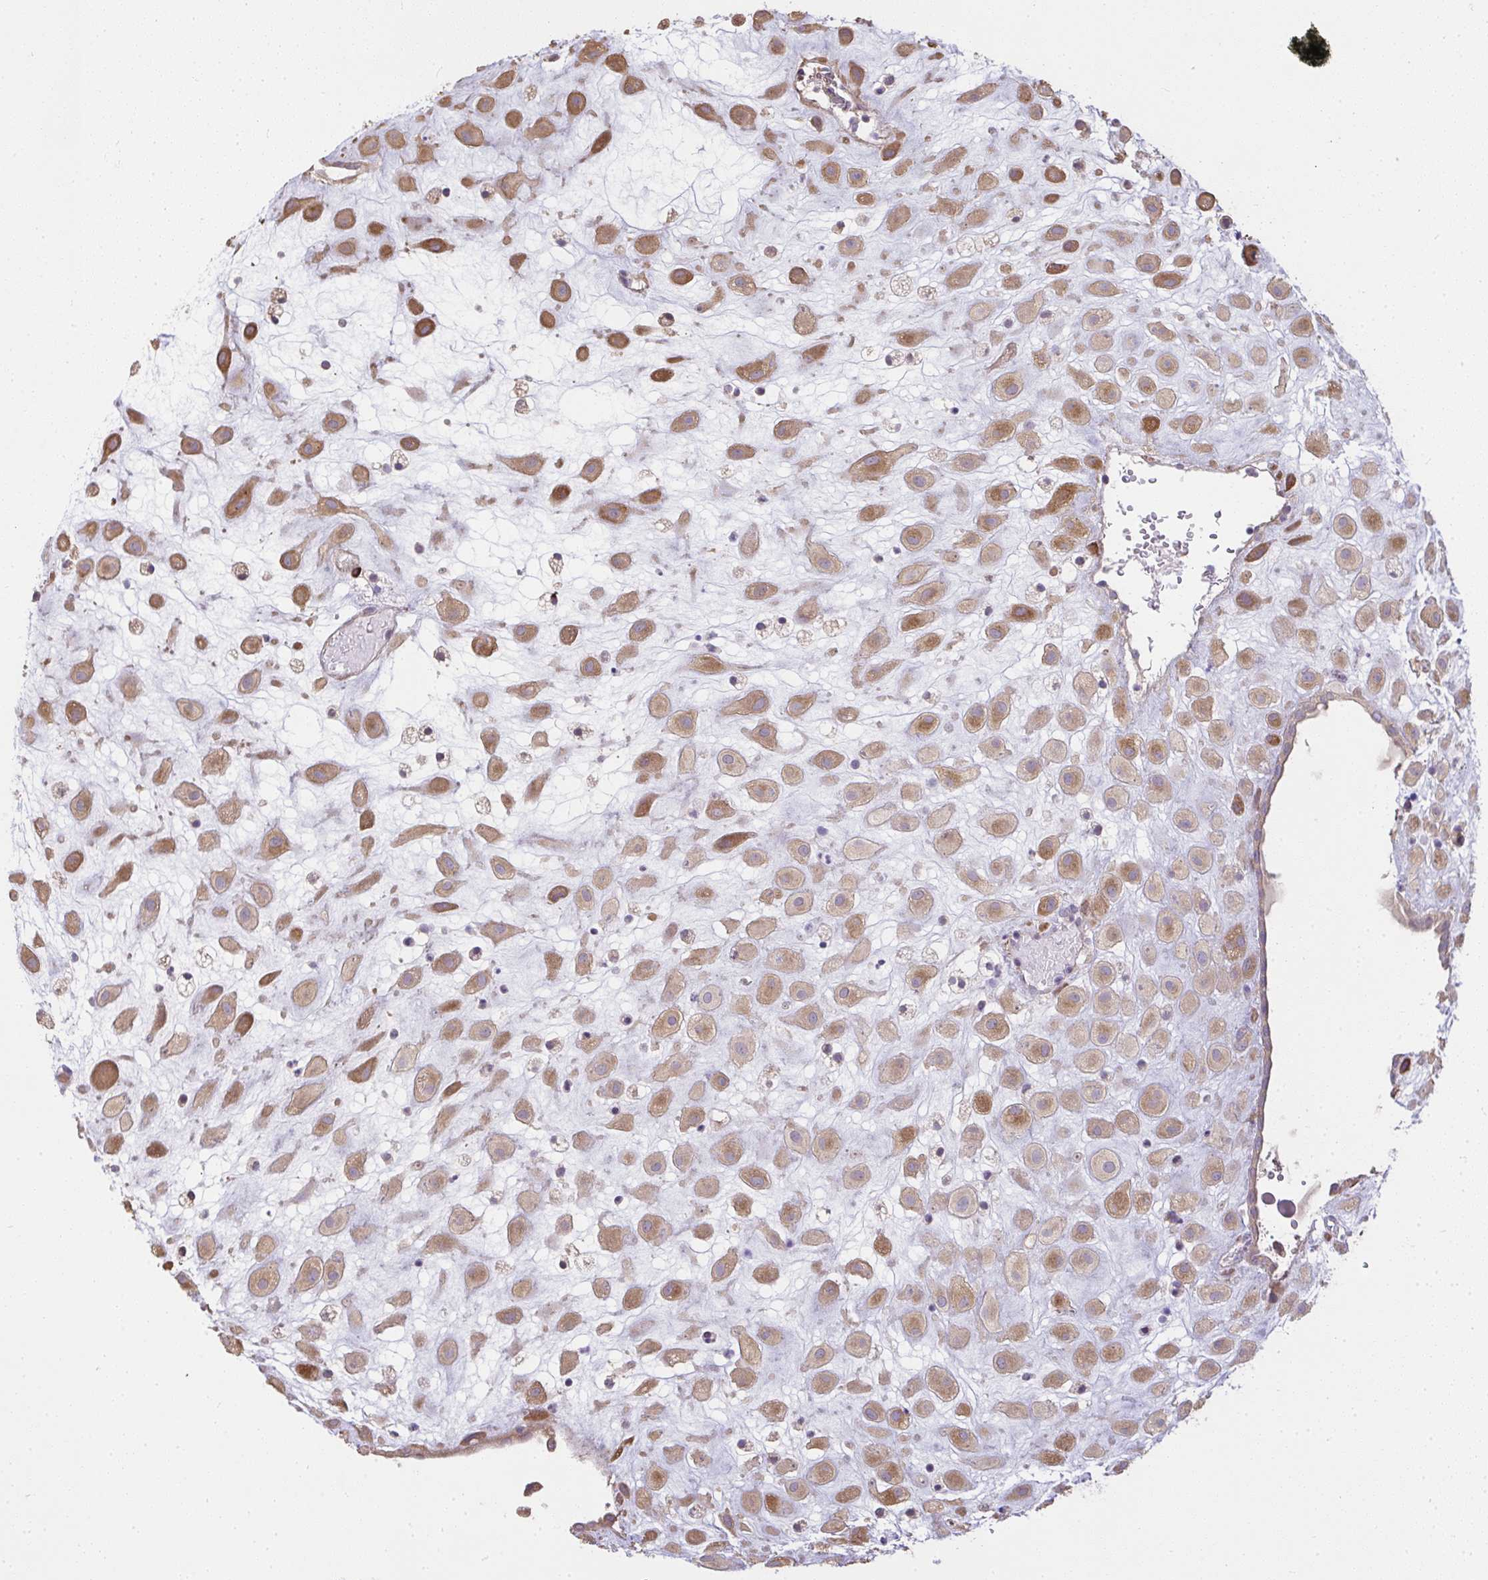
{"staining": {"intensity": "moderate", "quantity": ">75%", "location": "cytoplasmic/membranous"}, "tissue": "placenta", "cell_type": "Decidual cells", "image_type": "normal", "snomed": [{"axis": "morphology", "description": "Normal tissue, NOS"}, {"axis": "topography", "description": "Placenta"}], "caption": "Placenta stained for a protein reveals moderate cytoplasmic/membranous positivity in decidual cells. The protein of interest is stained brown, and the nuclei are stained in blue (DAB (3,3'-diaminobenzidine) IHC with brightfield microscopy, high magnification).", "gene": "BRINP3", "patient": {"sex": "female", "age": 24}}